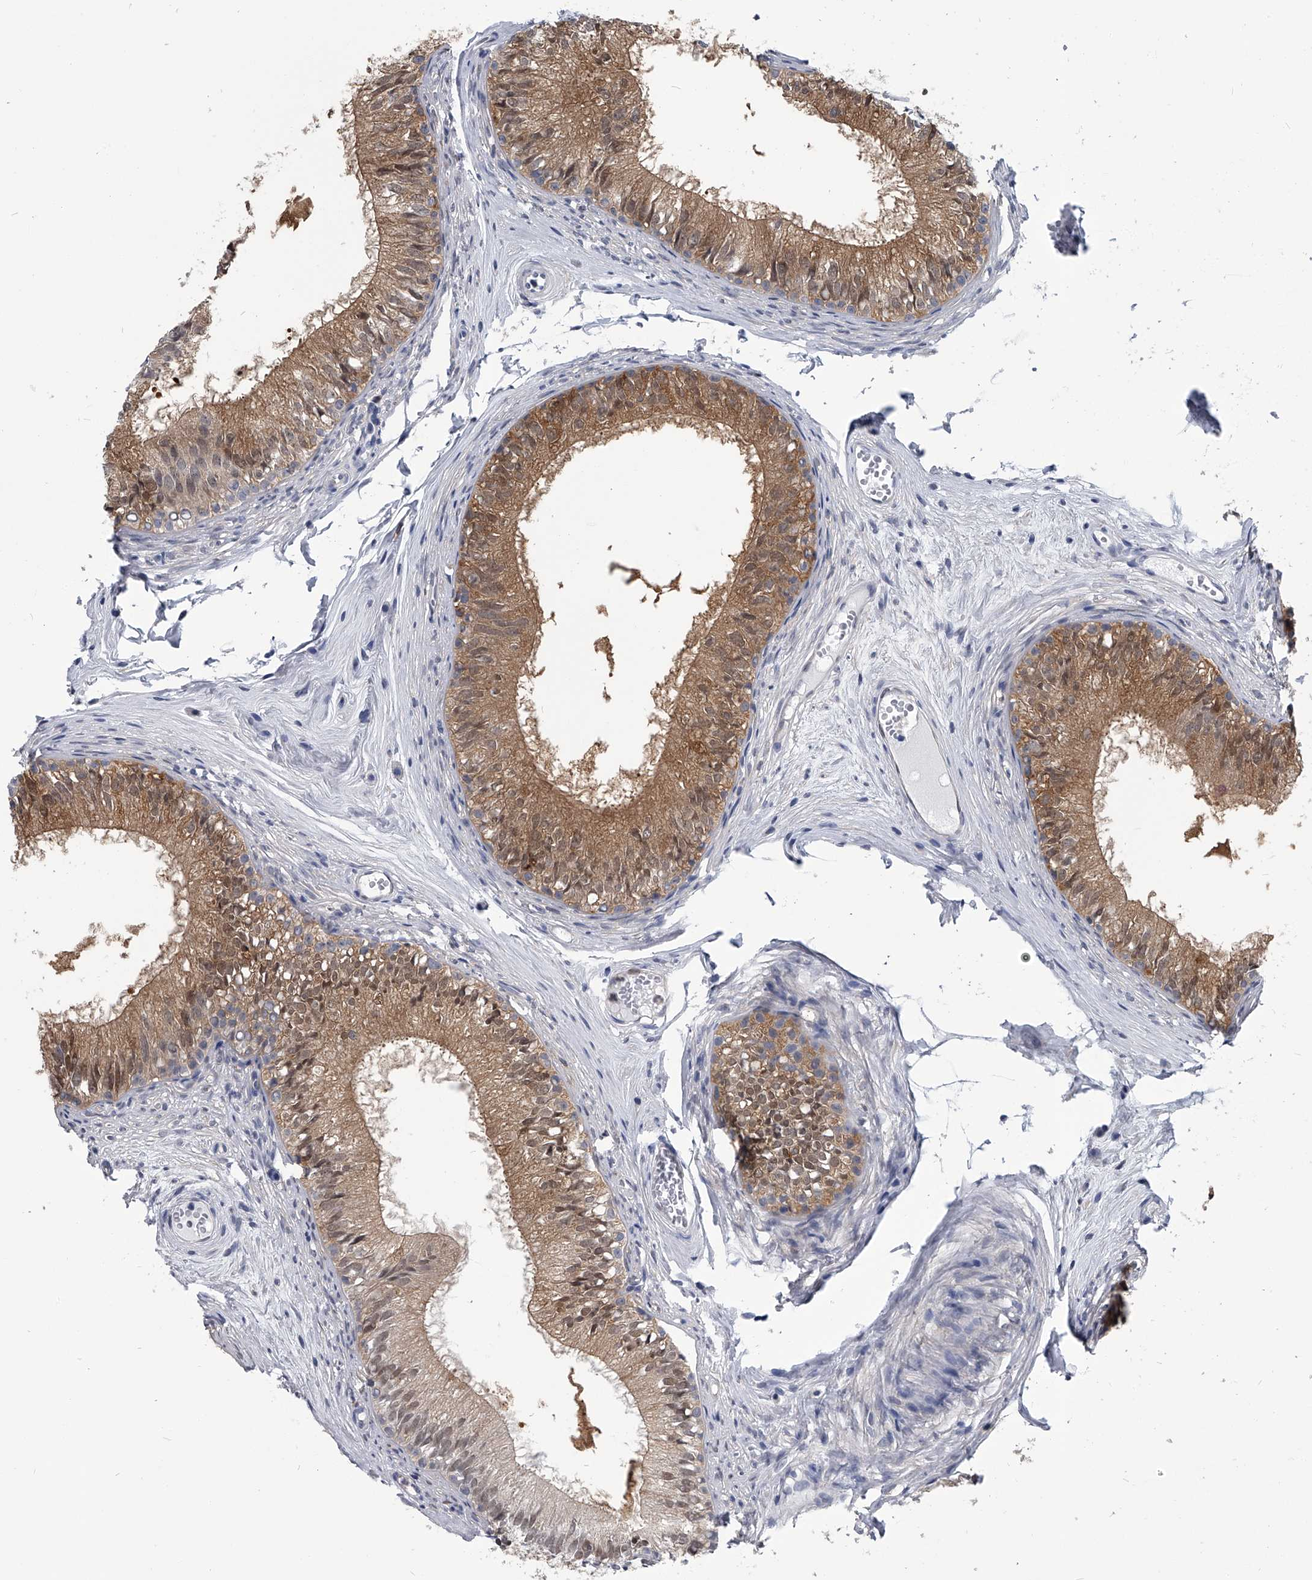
{"staining": {"intensity": "moderate", "quantity": ">75%", "location": "cytoplasmic/membranous,nuclear"}, "tissue": "epididymis", "cell_type": "Glandular cells", "image_type": "normal", "snomed": [{"axis": "morphology", "description": "Normal tissue, NOS"}, {"axis": "morphology", "description": "Seminoma in situ"}, {"axis": "topography", "description": "Testis"}, {"axis": "topography", "description": "Epididymis"}], "caption": "There is medium levels of moderate cytoplasmic/membranous,nuclear expression in glandular cells of unremarkable epididymis, as demonstrated by immunohistochemical staining (brown color).", "gene": "PDXK", "patient": {"sex": "male", "age": 28}}